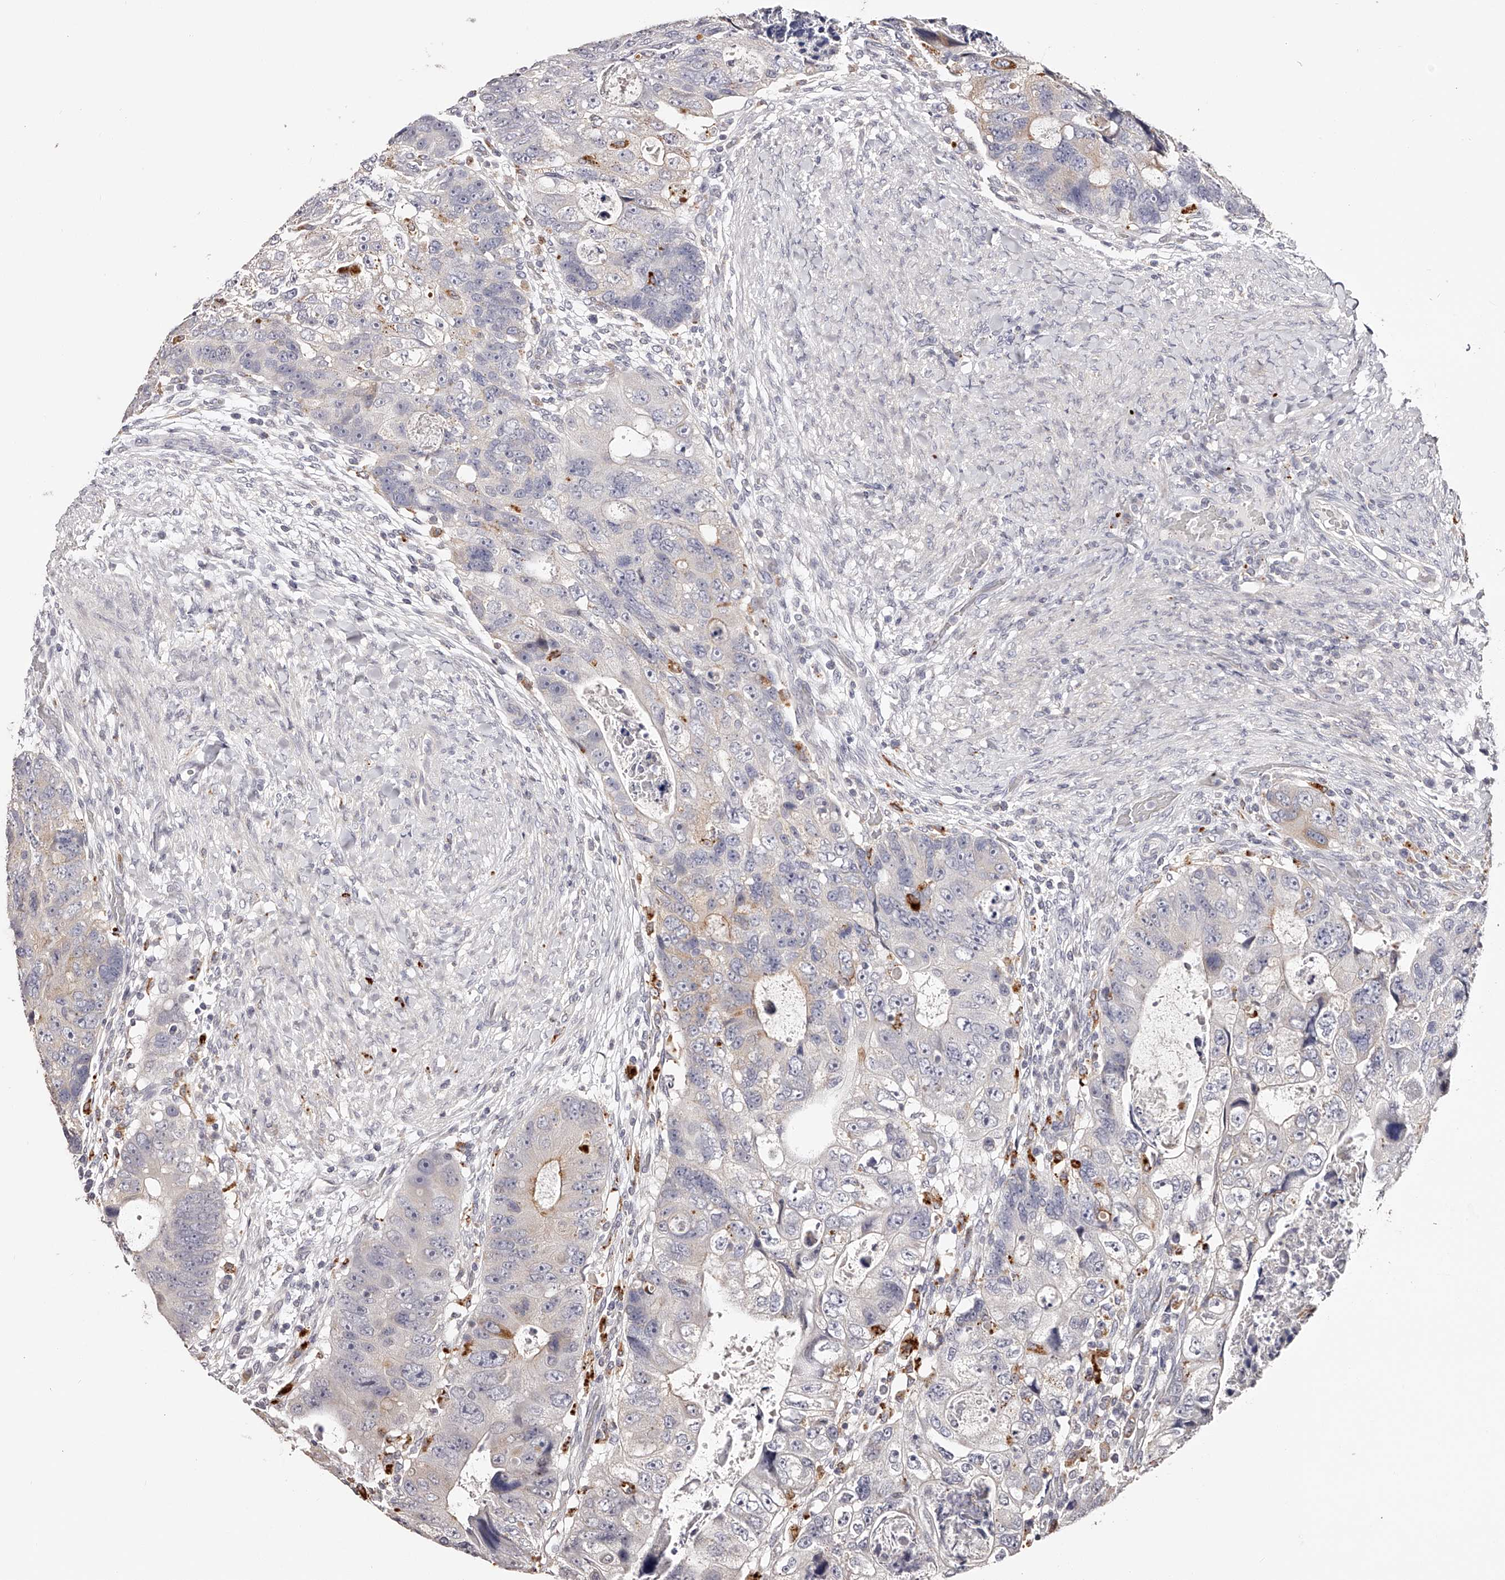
{"staining": {"intensity": "weak", "quantity": "<25%", "location": "cytoplasmic/membranous"}, "tissue": "colorectal cancer", "cell_type": "Tumor cells", "image_type": "cancer", "snomed": [{"axis": "morphology", "description": "Adenocarcinoma, NOS"}, {"axis": "topography", "description": "Rectum"}], "caption": "DAB (3,3'-diaminobenzidine) immunohistochemical staining of human colorectal cancer (adenocarcinoma) reveals no significant positivity in tumor cells. The staining is performed using DAB (3,3'-diaminobenzidine) brown chromogen with nuclei counter-stained in using hematoxylin.", "gene": "SLC35D3", "patient": {"sex": "male", "age": 59}}